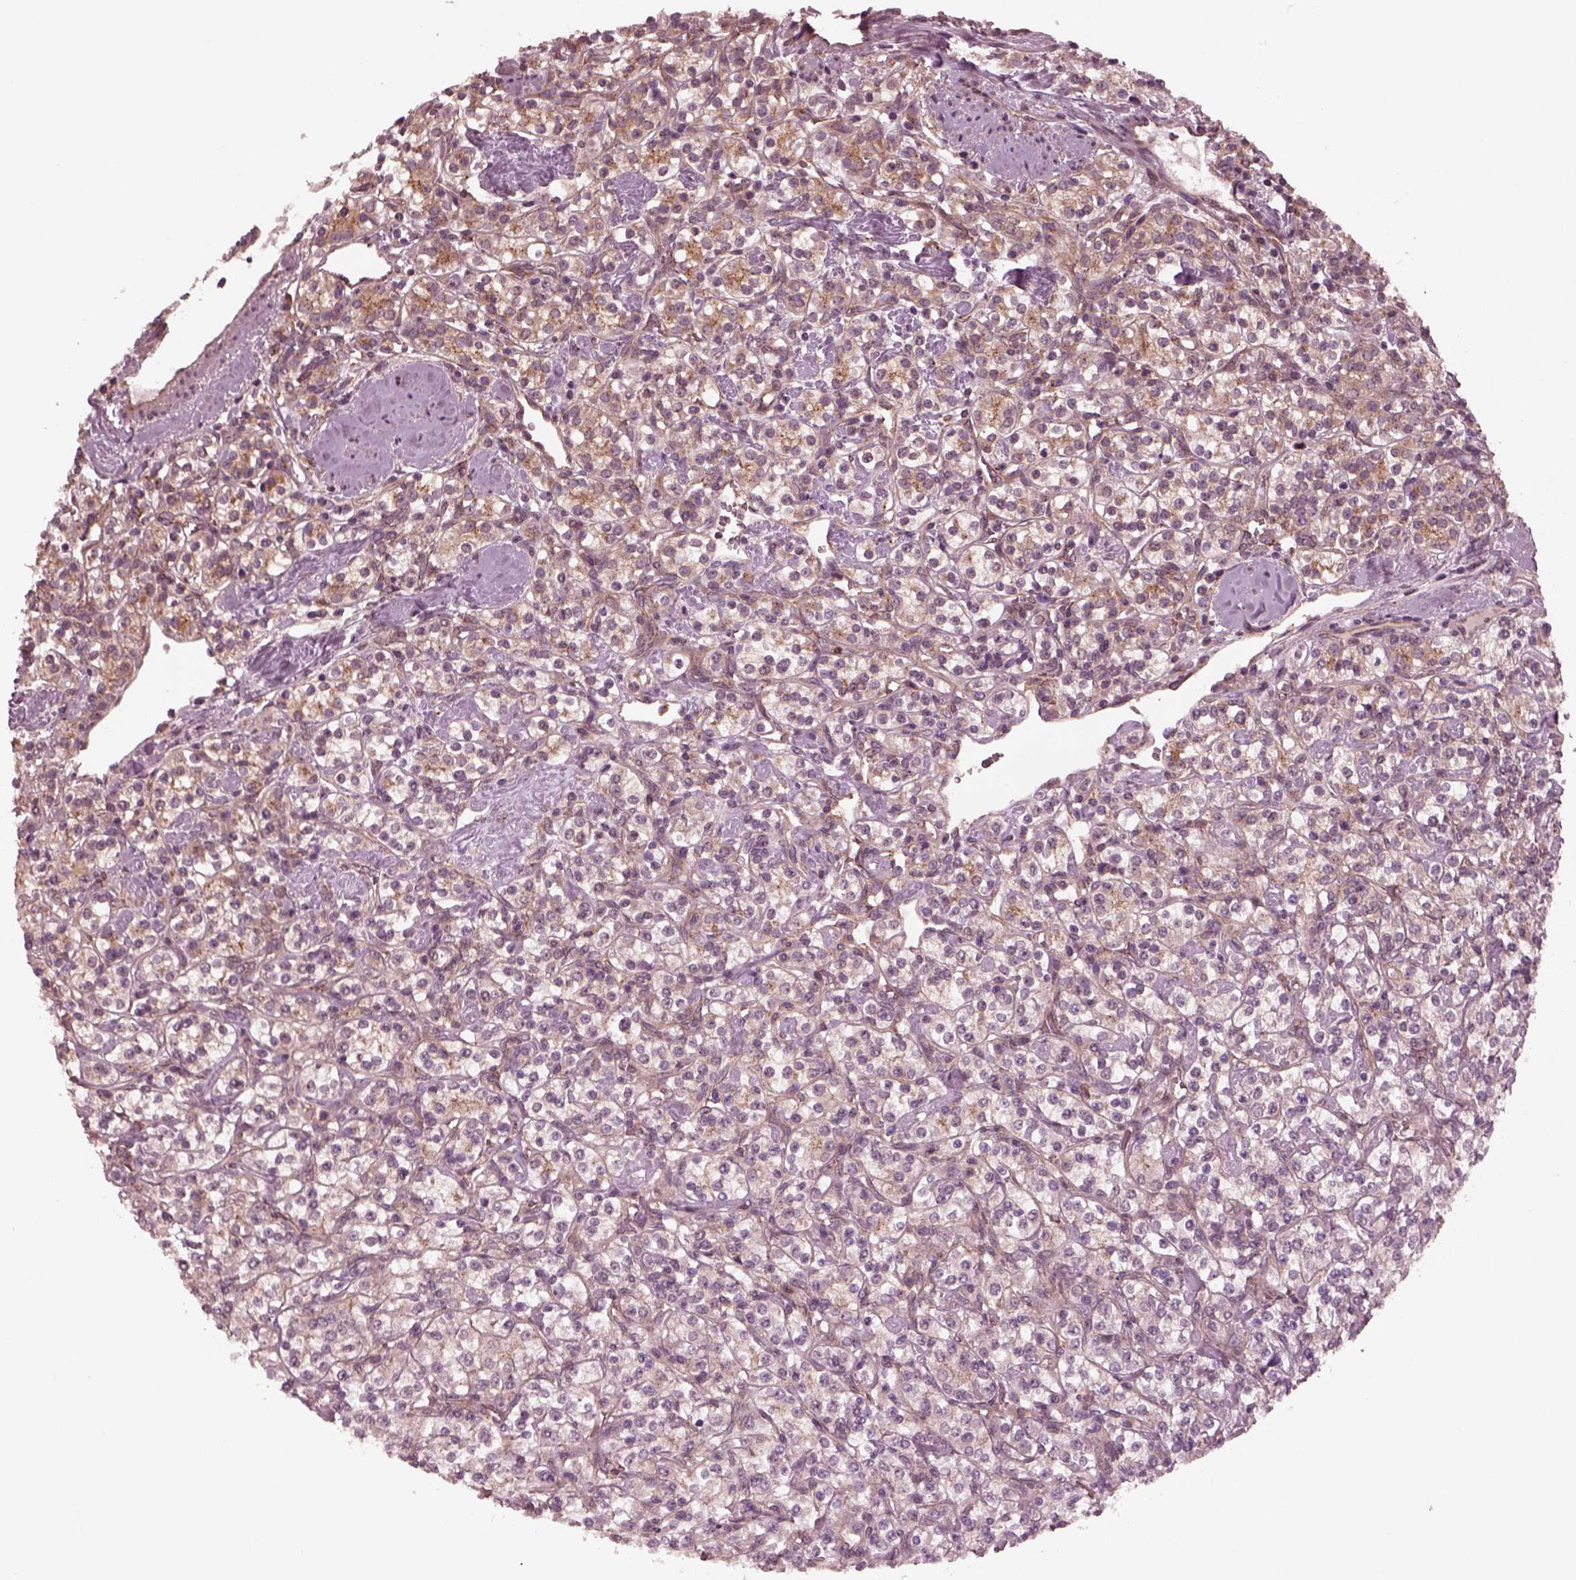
{"staining": {"intensity": "moderate", "quantity": ">75%", "location": "cytoplasmic/membranous"}, "tissue": "renal cancer", "cell_type": "Tumor cells", "image_type": "cancer", "snomed": [{"axis": "morphology", "description": "Adenocarcinoma, NOS"}, {"axis": "topography", "description": "Kidney"}], "caption": "Protein positivity by IHC exhibits moderate cytoplasmic/membranous positivity in approximately >75% of tumor cells in renal adenocarcinoma.", "gene": "TUBG1", "patient": {"sex": "male", "age": 77}}